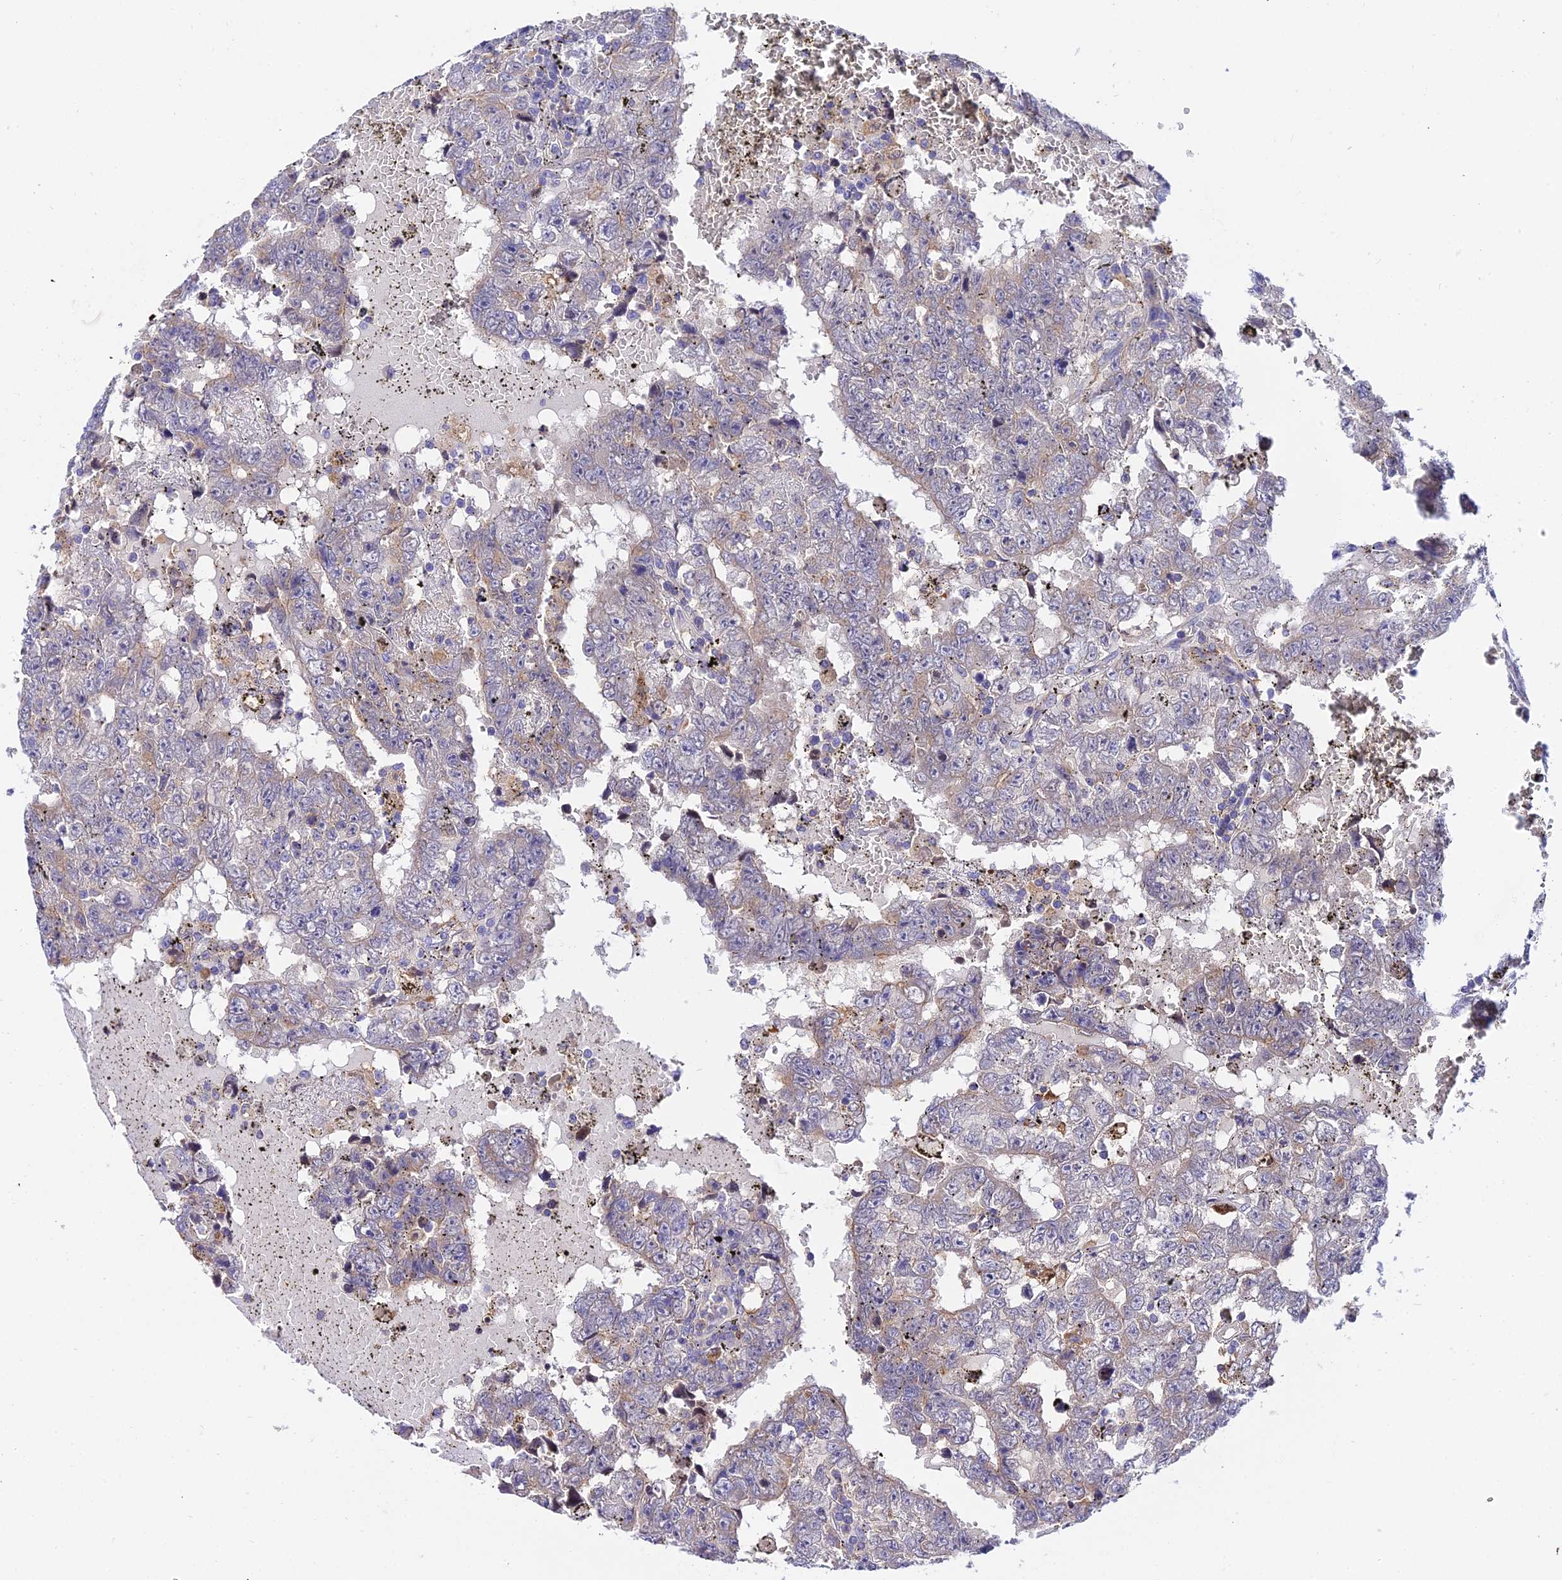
{"staining": {"intensity": "weak", "quantity": "<25%", "location": "cytoplasmic/membranous"}, "tissue": "testis cancer", "cell_type": "Tumor cells", "image_type": "cancer", "snomed": [{"axis": "morphology", "description": "Carcinoma, Embryonal, NOS"}, {"axis": "topography", "description": "Testis"}], "caption": "This is an immunohistochemistry (IHC) micrograph of human embryonal carcinoma (testis). There is no expression in tumor cells.", "gene": "C2orf69", "patient": {"sex": "male", "age": 25}}